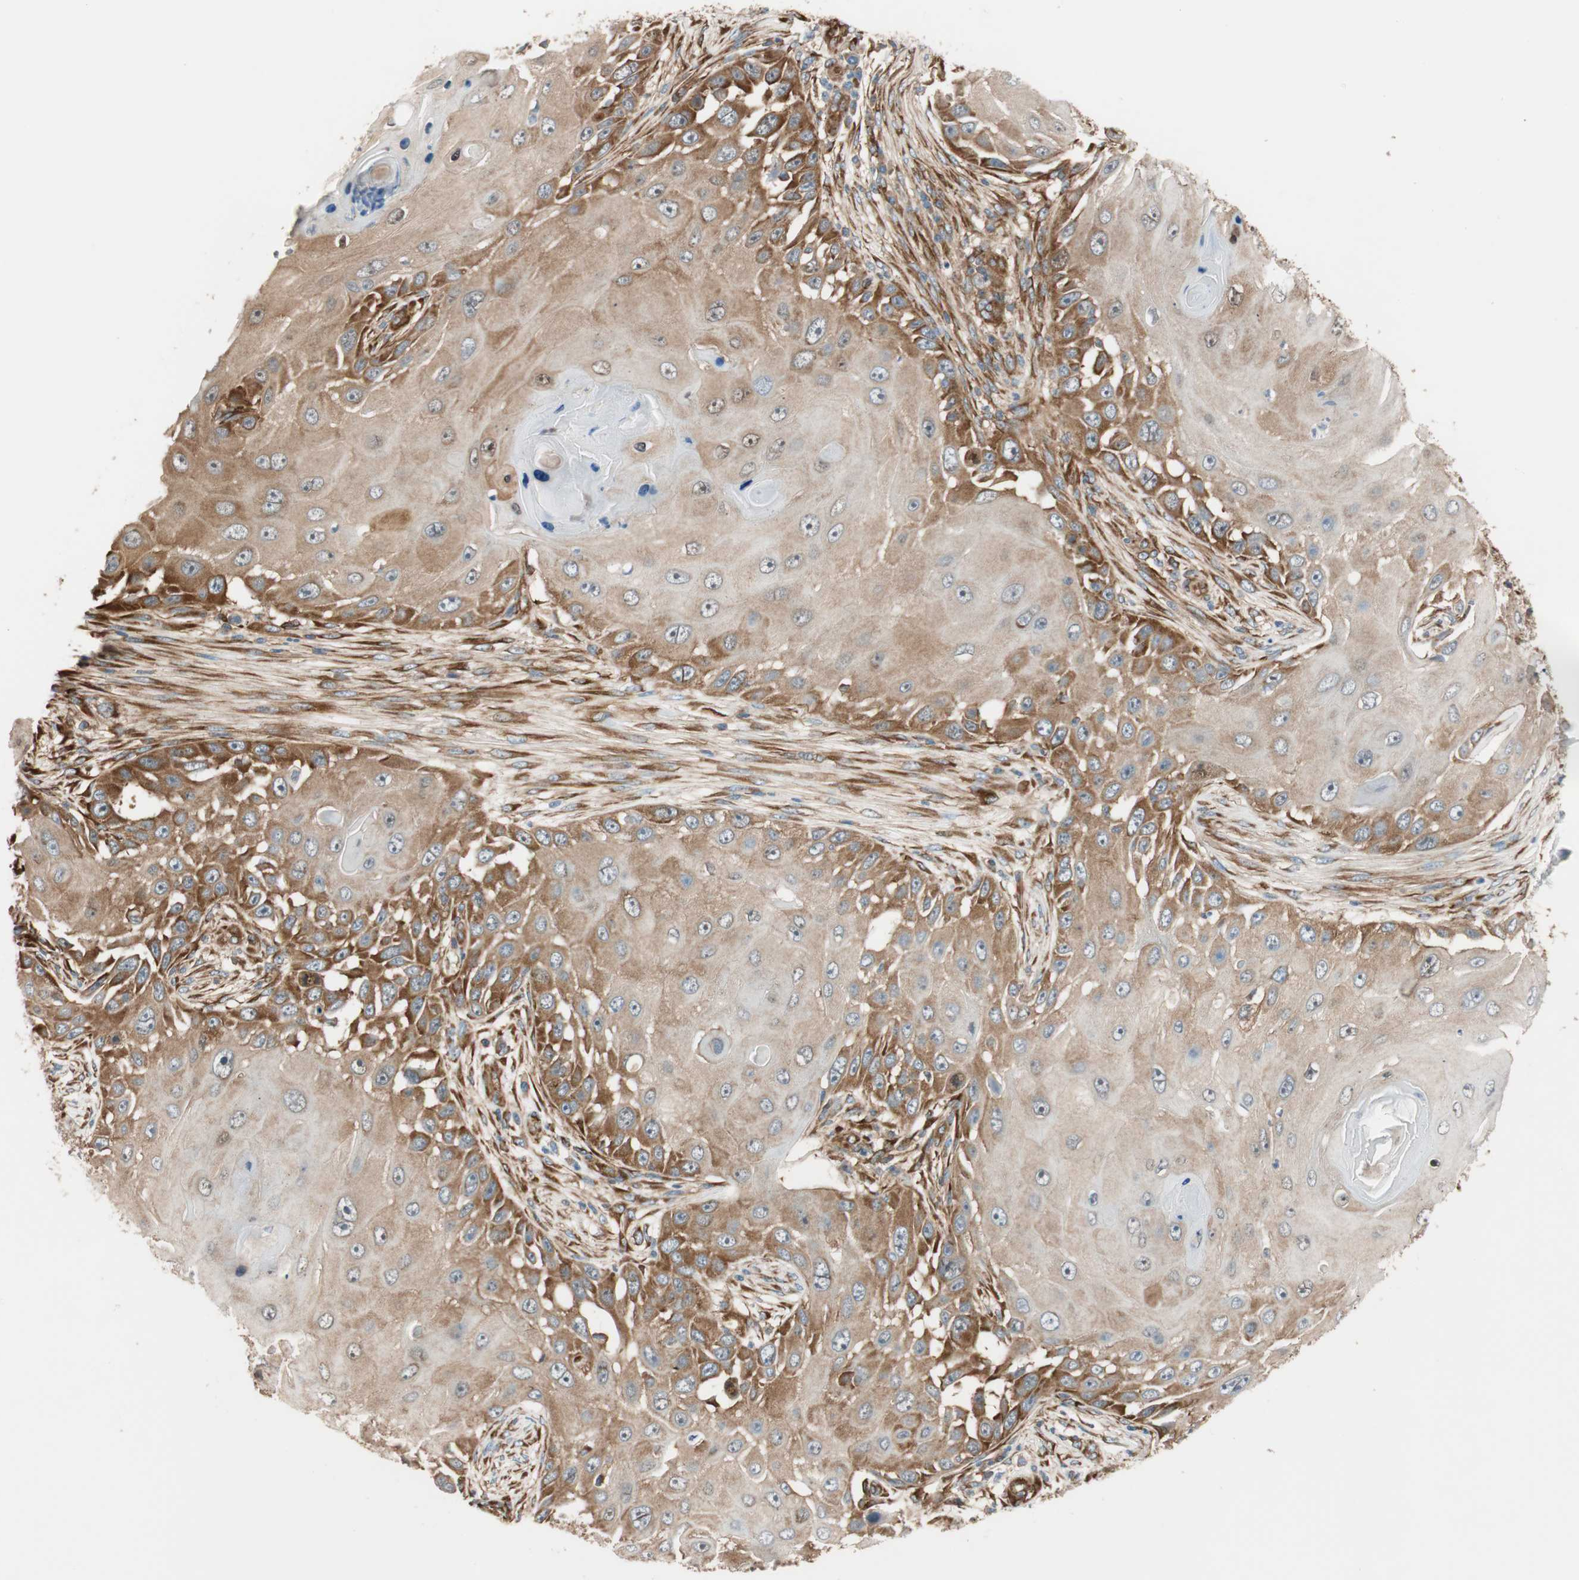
{"staining": {"intensity": "strong", "quantity": "25%-75%", "location": "cytoplasmic/membranous"}, "tissue": "skin cancer", "cell_type": "Tumor cells", "image_type": "cancer", "snomed": [{"axis": "morphology", "description": "Squamous cell carcinoma, NOS"}, {"axis": "topography", "description": "Skin"}], "caption": "High-power microscopy captured an immunohistochemistry image of skin squamous cell carcinoma, revealing strong cytoplasmic/membranous staining in approximately 25%-75% of tumor cells.", "gene": "WASL", "patient": {"sex": "female", "age": 44}}